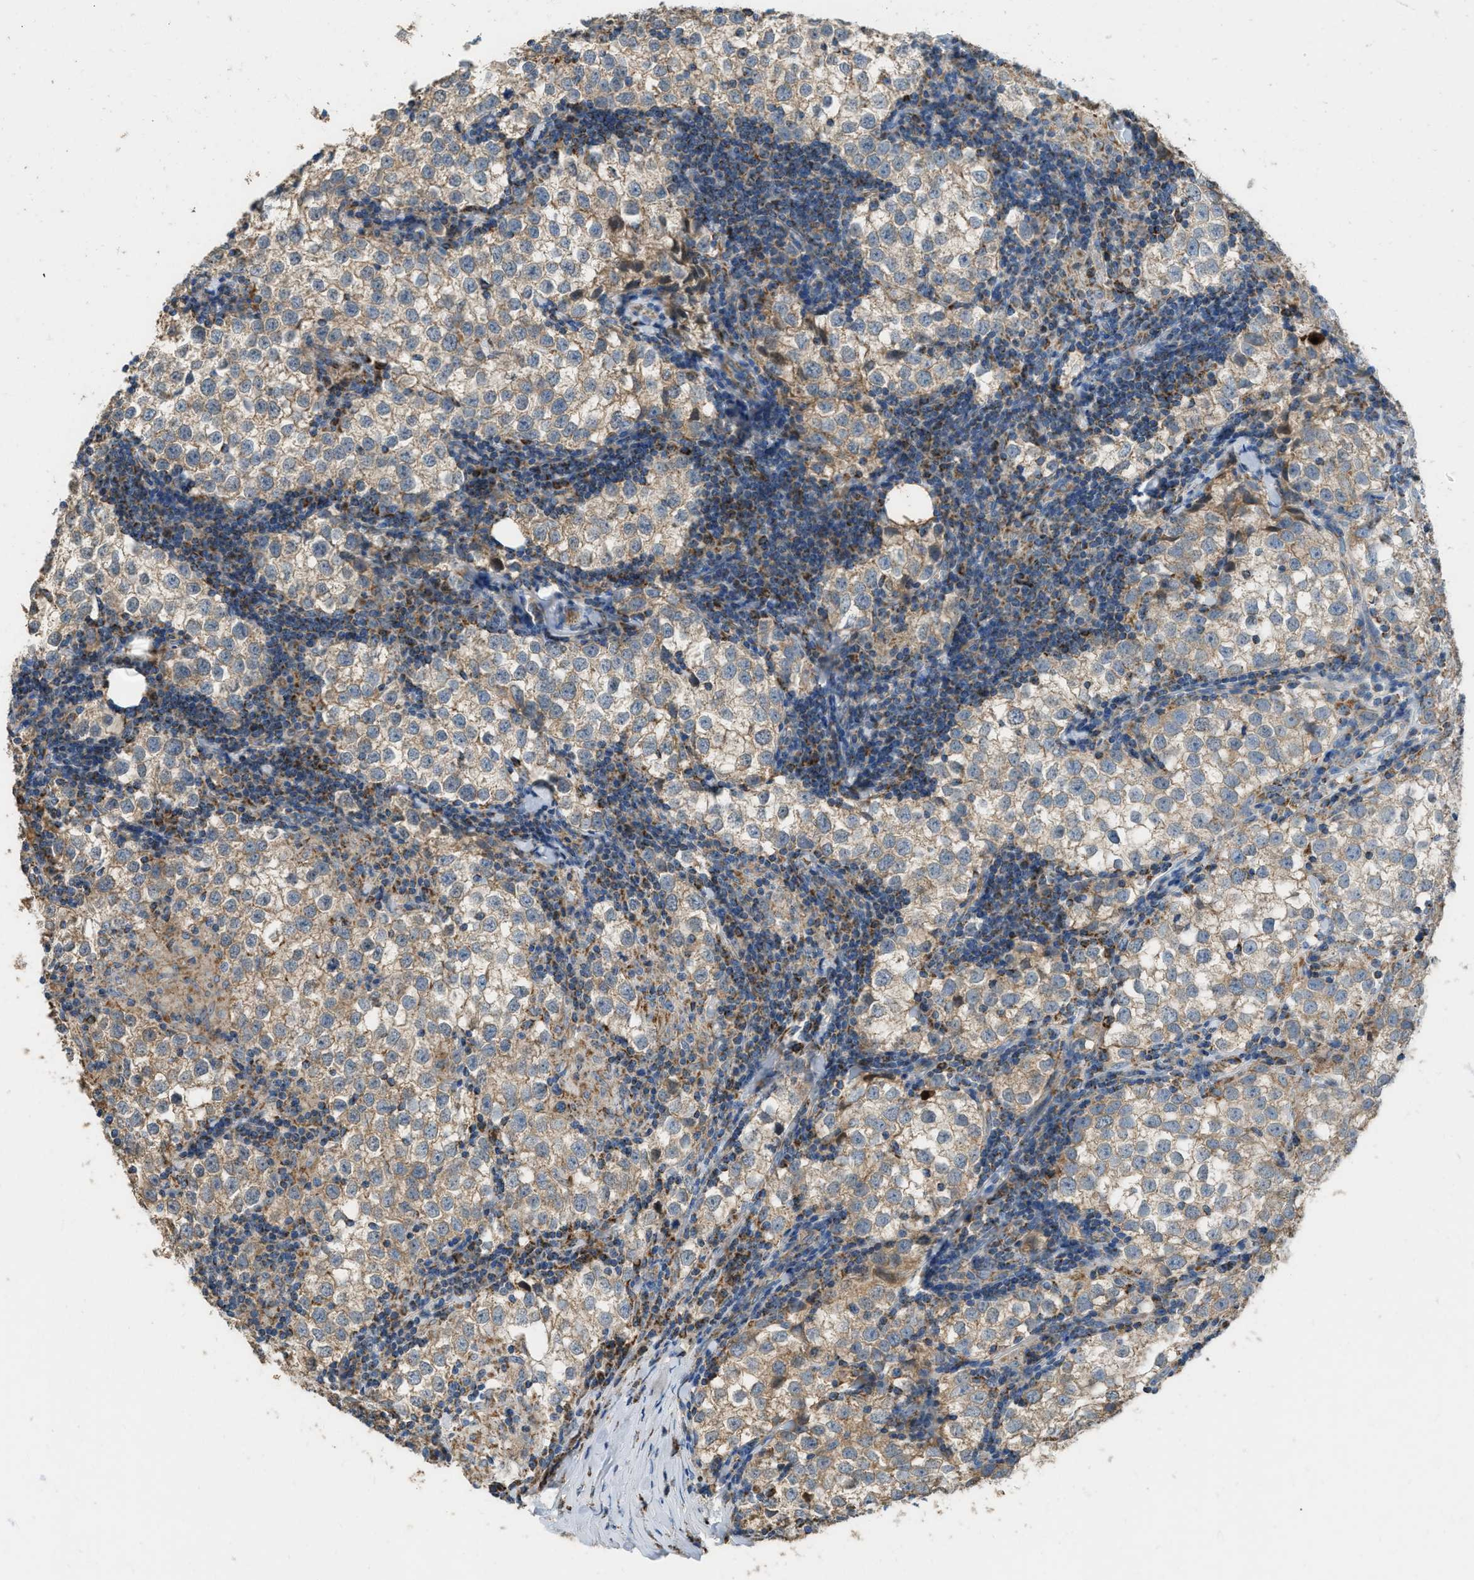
{"staining": {"intensity": "weak", "quantity": ">75%", "location": "cytoplasmic/membranous"}, "tissue": "testis cancer", "cell_type": "Tumor cells", "image_type": "cancer", "snomed": [{"axis": "morphology", "description": "Seminoma, NOS"}, {"axis": "morphology", "description": "Carcinoma, Embryonal, NOS"}, {"axis": "topography", "description": "Testis"}], "caption": "An IHC histopathology image of tumor tissue is shown. Protein staining in brown labels weak cytoplasmic/membranous positivity in embryonal carcinoma (testis) within tumor cells.", "gene": "ETFB", "patient": {"sex": "male", "age": 36}}